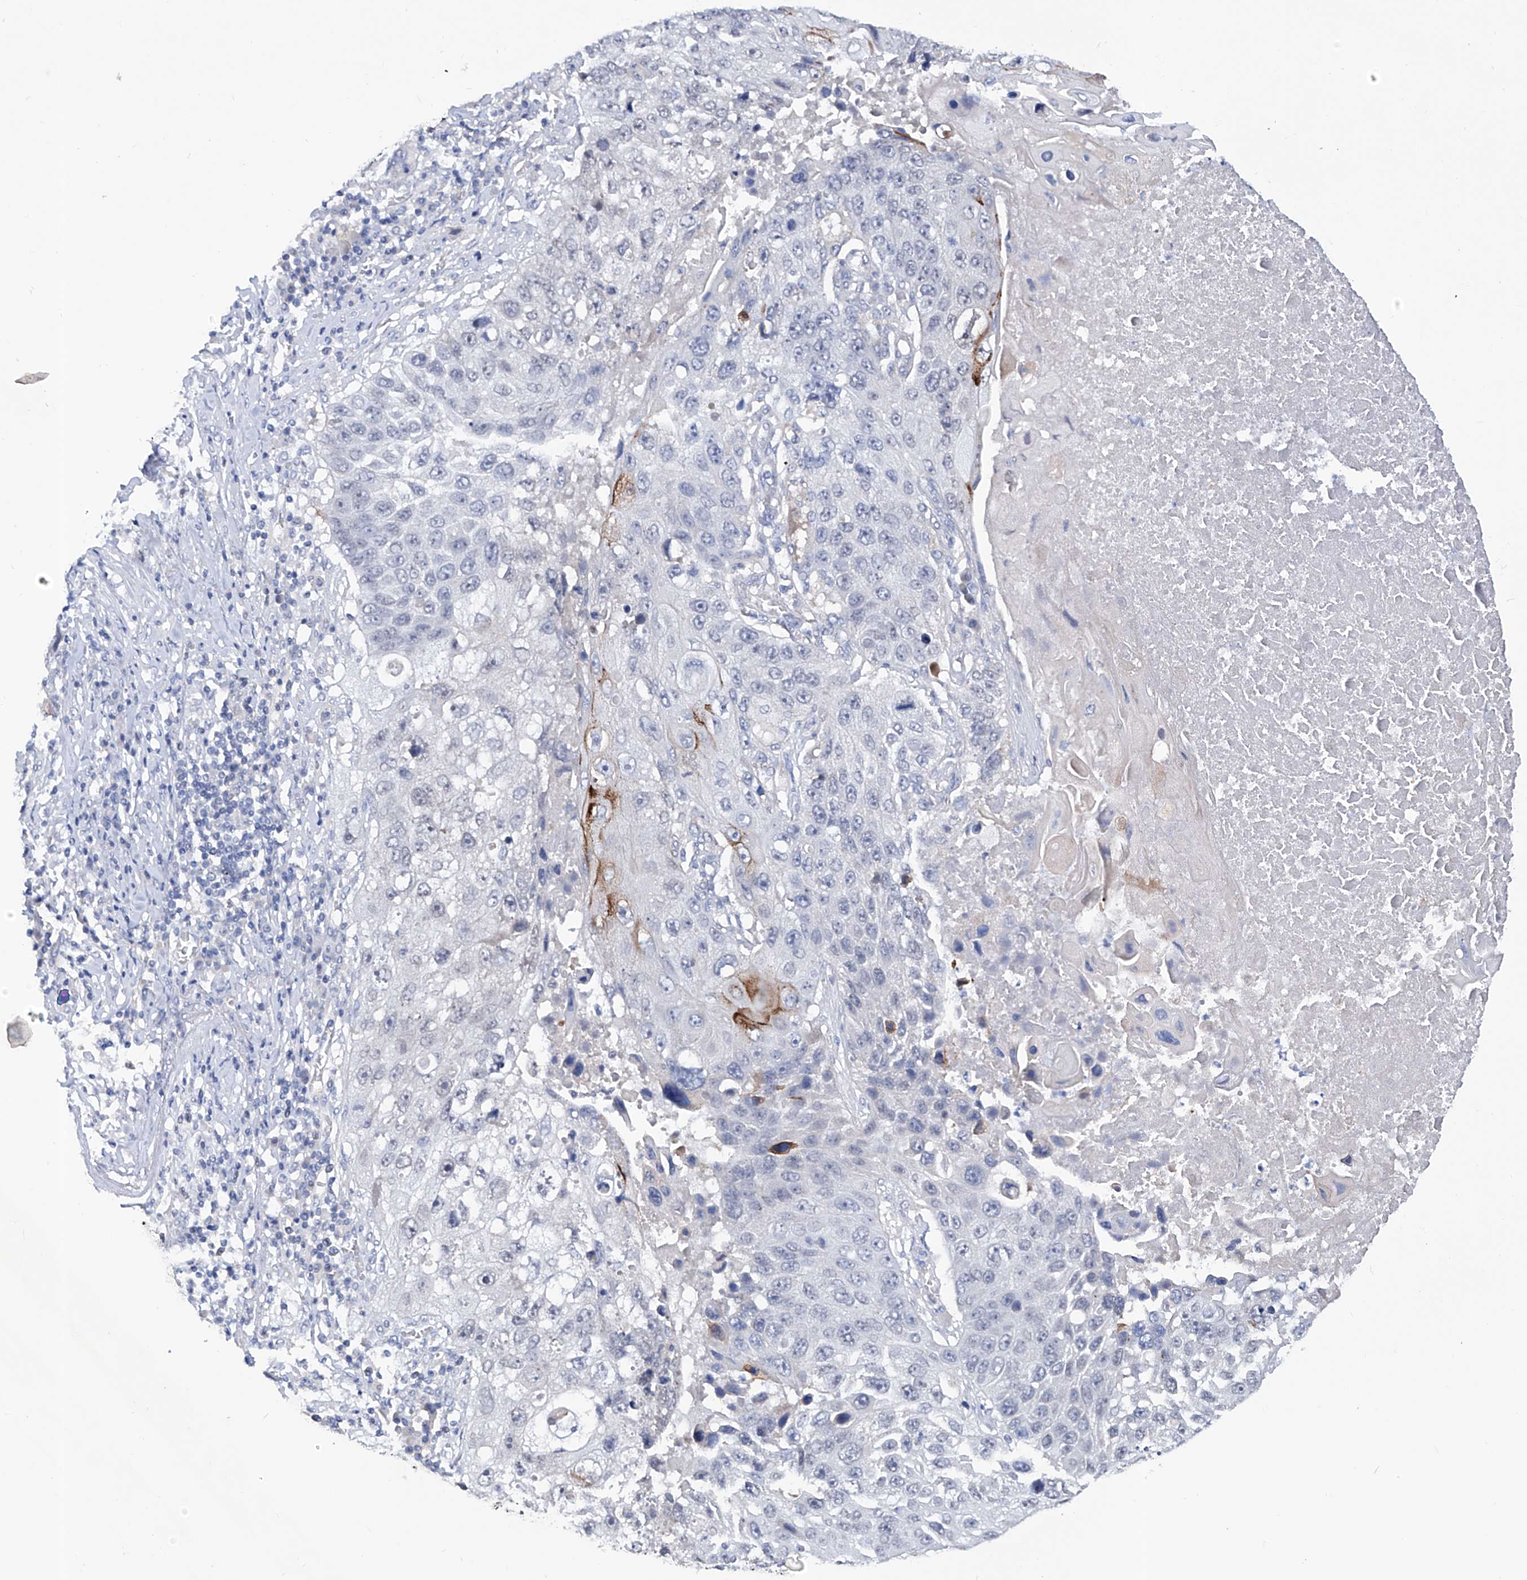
{"staining": {"intensity": "negative", "quantity": "none", "location": "none"}, "tissue": "lung cancer", "cell_type": "Tumor cells", "image_type": "cancer", "snomed": [{"axis": "morphology", "description": "Squamous cell carcinoma, NOS"}, {"axis": "topography", "description": "Lung"}], "caption": "Photomicrograph shows no significant protein staining in tumor cells of squamous cell carcinoma (lung).", "gene": "KLHL17", "patient": {"sex": "male", "age": 61}}